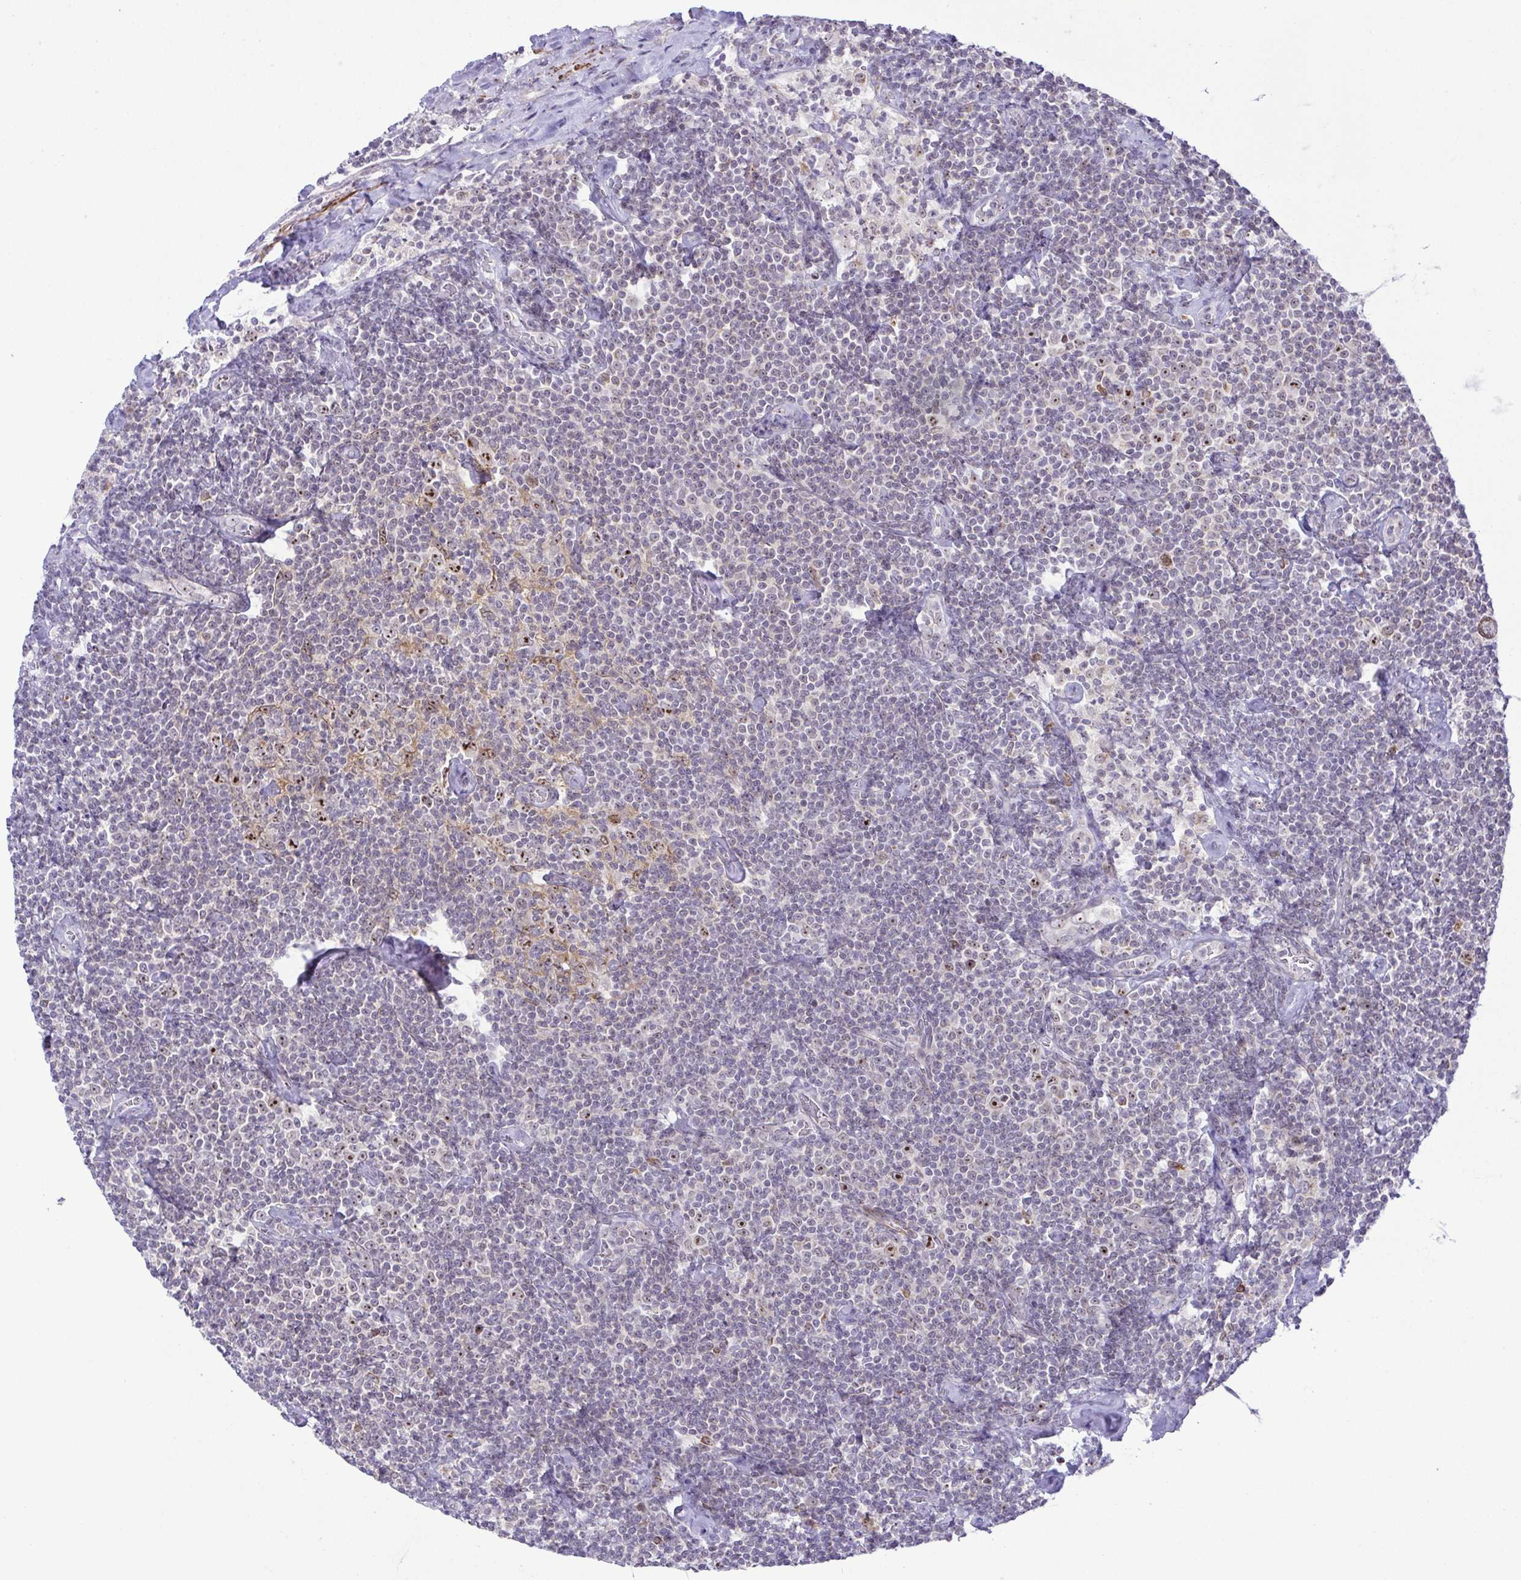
{"staining": {"intensity": "negative", "quantity": "none", "location": "none"}, "tissue": "lymphoma", "cell_type": "Tumor cells", "image_type": "cancer", "snomed": [{"axis": "morphology", "description": "Malignant lymphoma, non-Hodgkin's type, Low grade"}, {"axis": "topography", "description": "Lymph node"}], "caption": "The histopathology image demonstrates no significant expression in tumor cells of lymphoma.", "gene": "RSL24D1", "patient": {"sex": "male", "age": 81}}